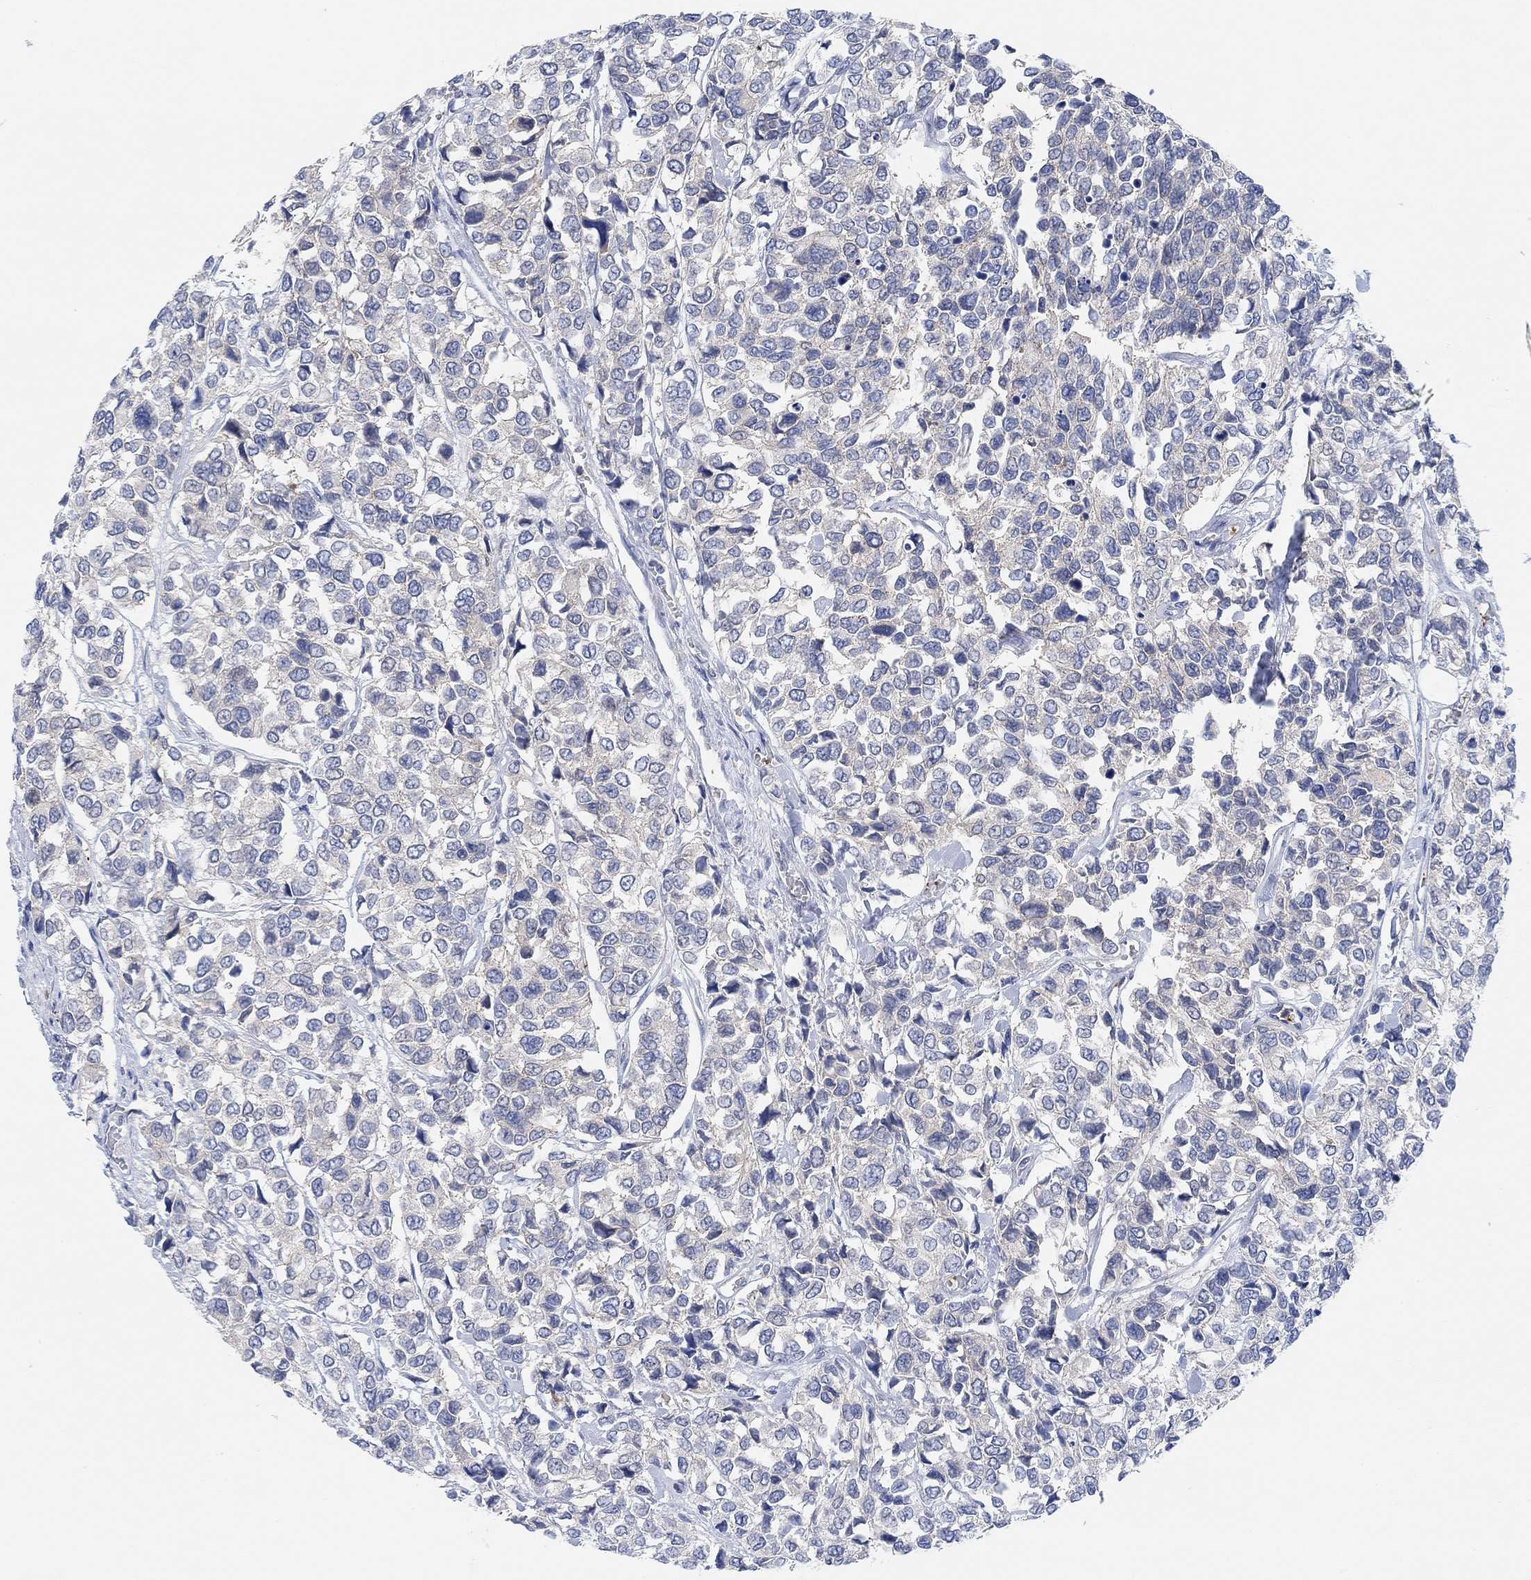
{"staining": {"intensity": "negative", "quantity": "none", "location": "none"}, "tissue": "urothelial cancer", "cell_type": "Tumor cells", "image_type": "cancer", "snomed": [{"axis": "morphology", "description": "Urothelial carcinoma, High grade"}, {"axis": "topography", "description": "Urinary bladder"}], "caption": "DAB immunohistochemical staining of human urothelial cancer shows no significant expression in tumor cells.", "gene": "PMFBP1", "patient": {"sex": "male", "age": 77}}